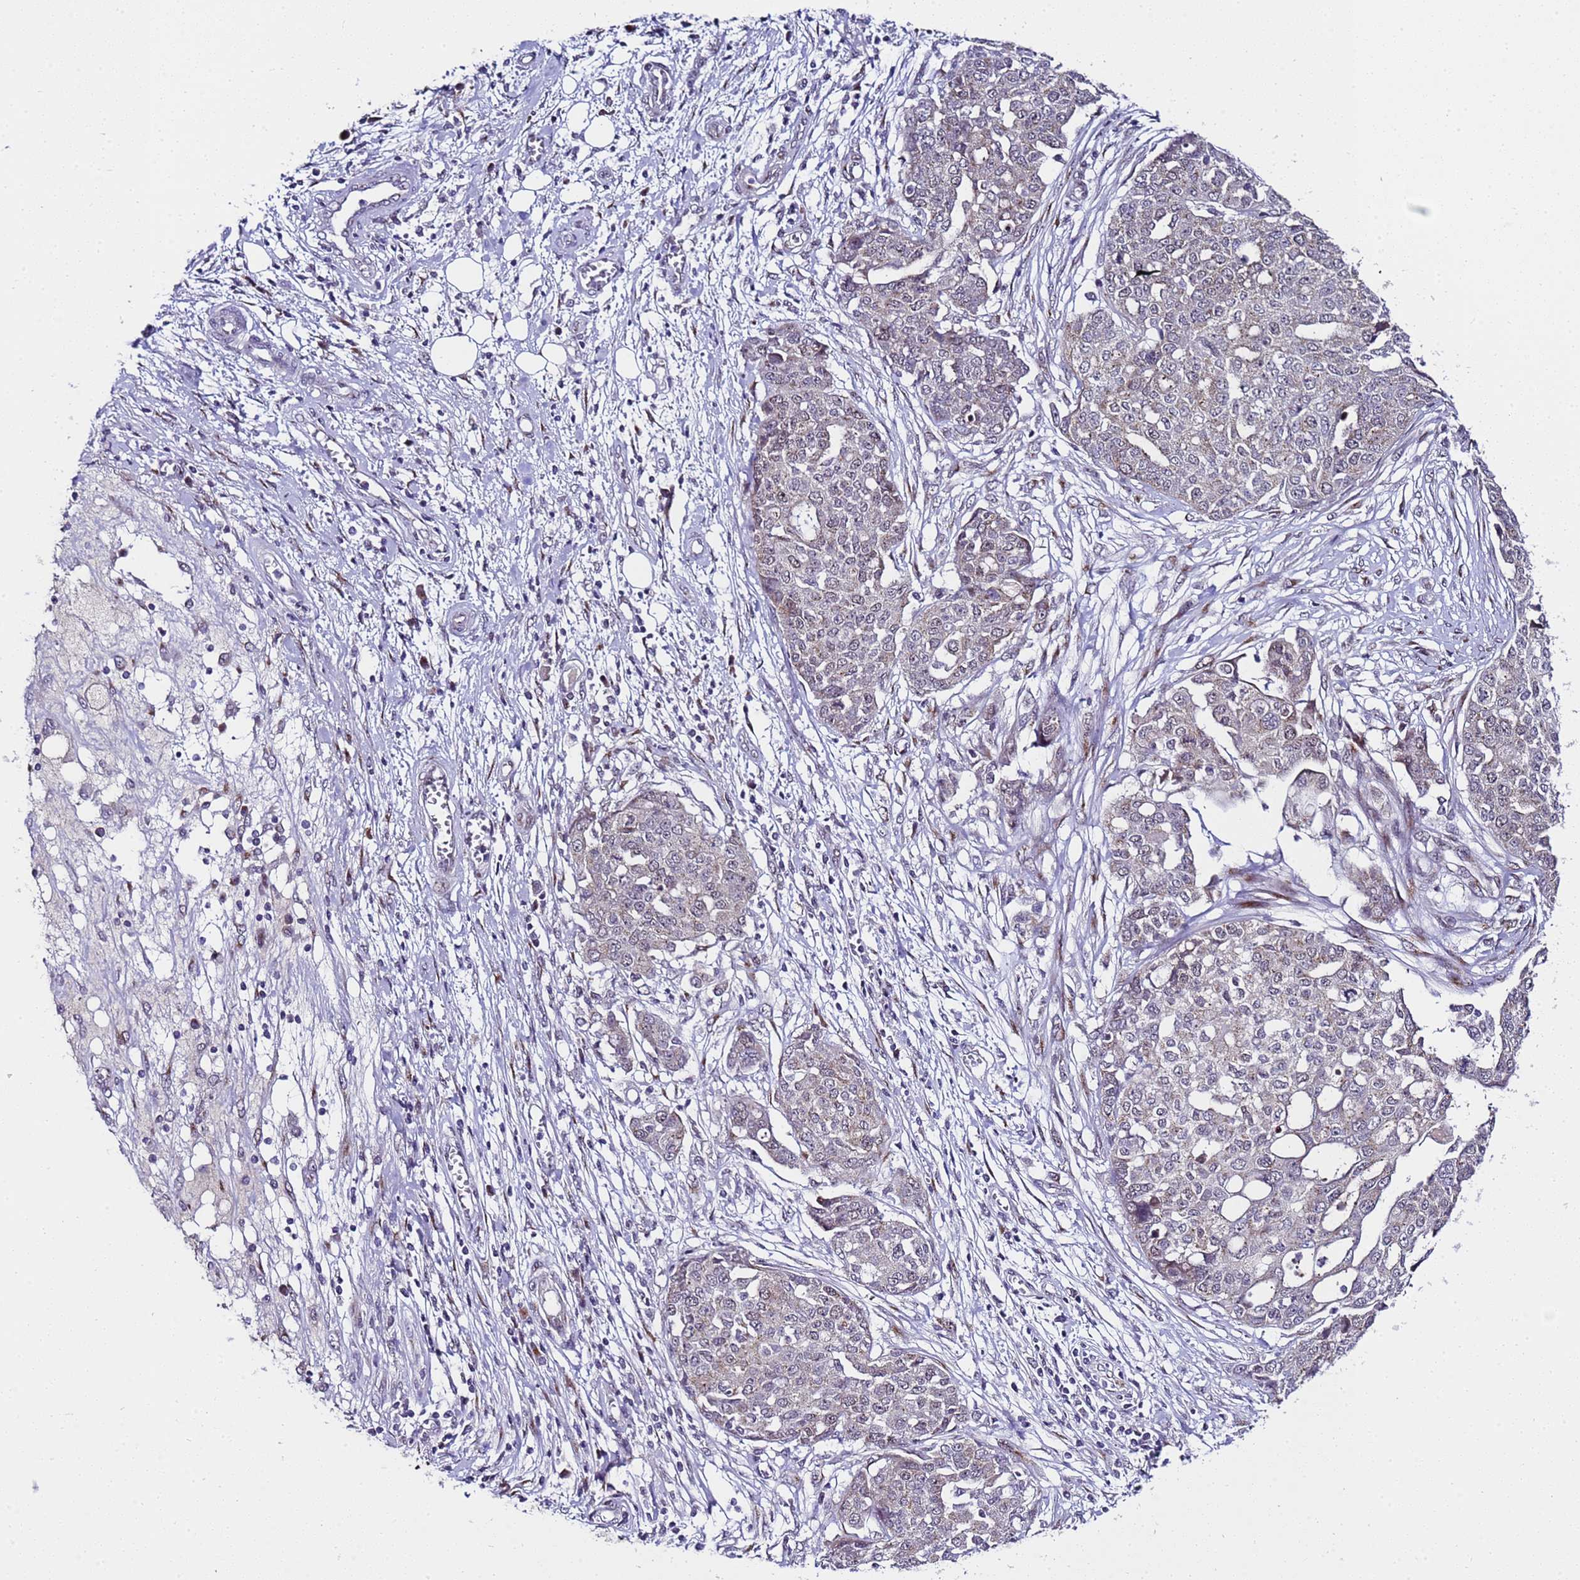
{"staining": {"intensity": "weak", "quantity": "<25%", "location": "cytoplasmic/membranous"}, "tissue": "ovarian cancer", "cell_type": "Tumor cells", "image_type": "cancer", "snomed": [{"axis": "morphology", "description": "Cystadenocarcinoma, serous, NOS"}, {"axis": "topography", "description": "Soft tissue"}, {"axis": "topography", "description": "Ovary"}], "caption": "This histopathology image is of serous cystadenocarcinoma (ovarian) stained with immunohistochemistry to label a protein in brown with the nuclei are counter-stained blue. There is no expression in tumor cells.", "gene": "C19orf47", "patient": {"sex": "female", "age": 57}}